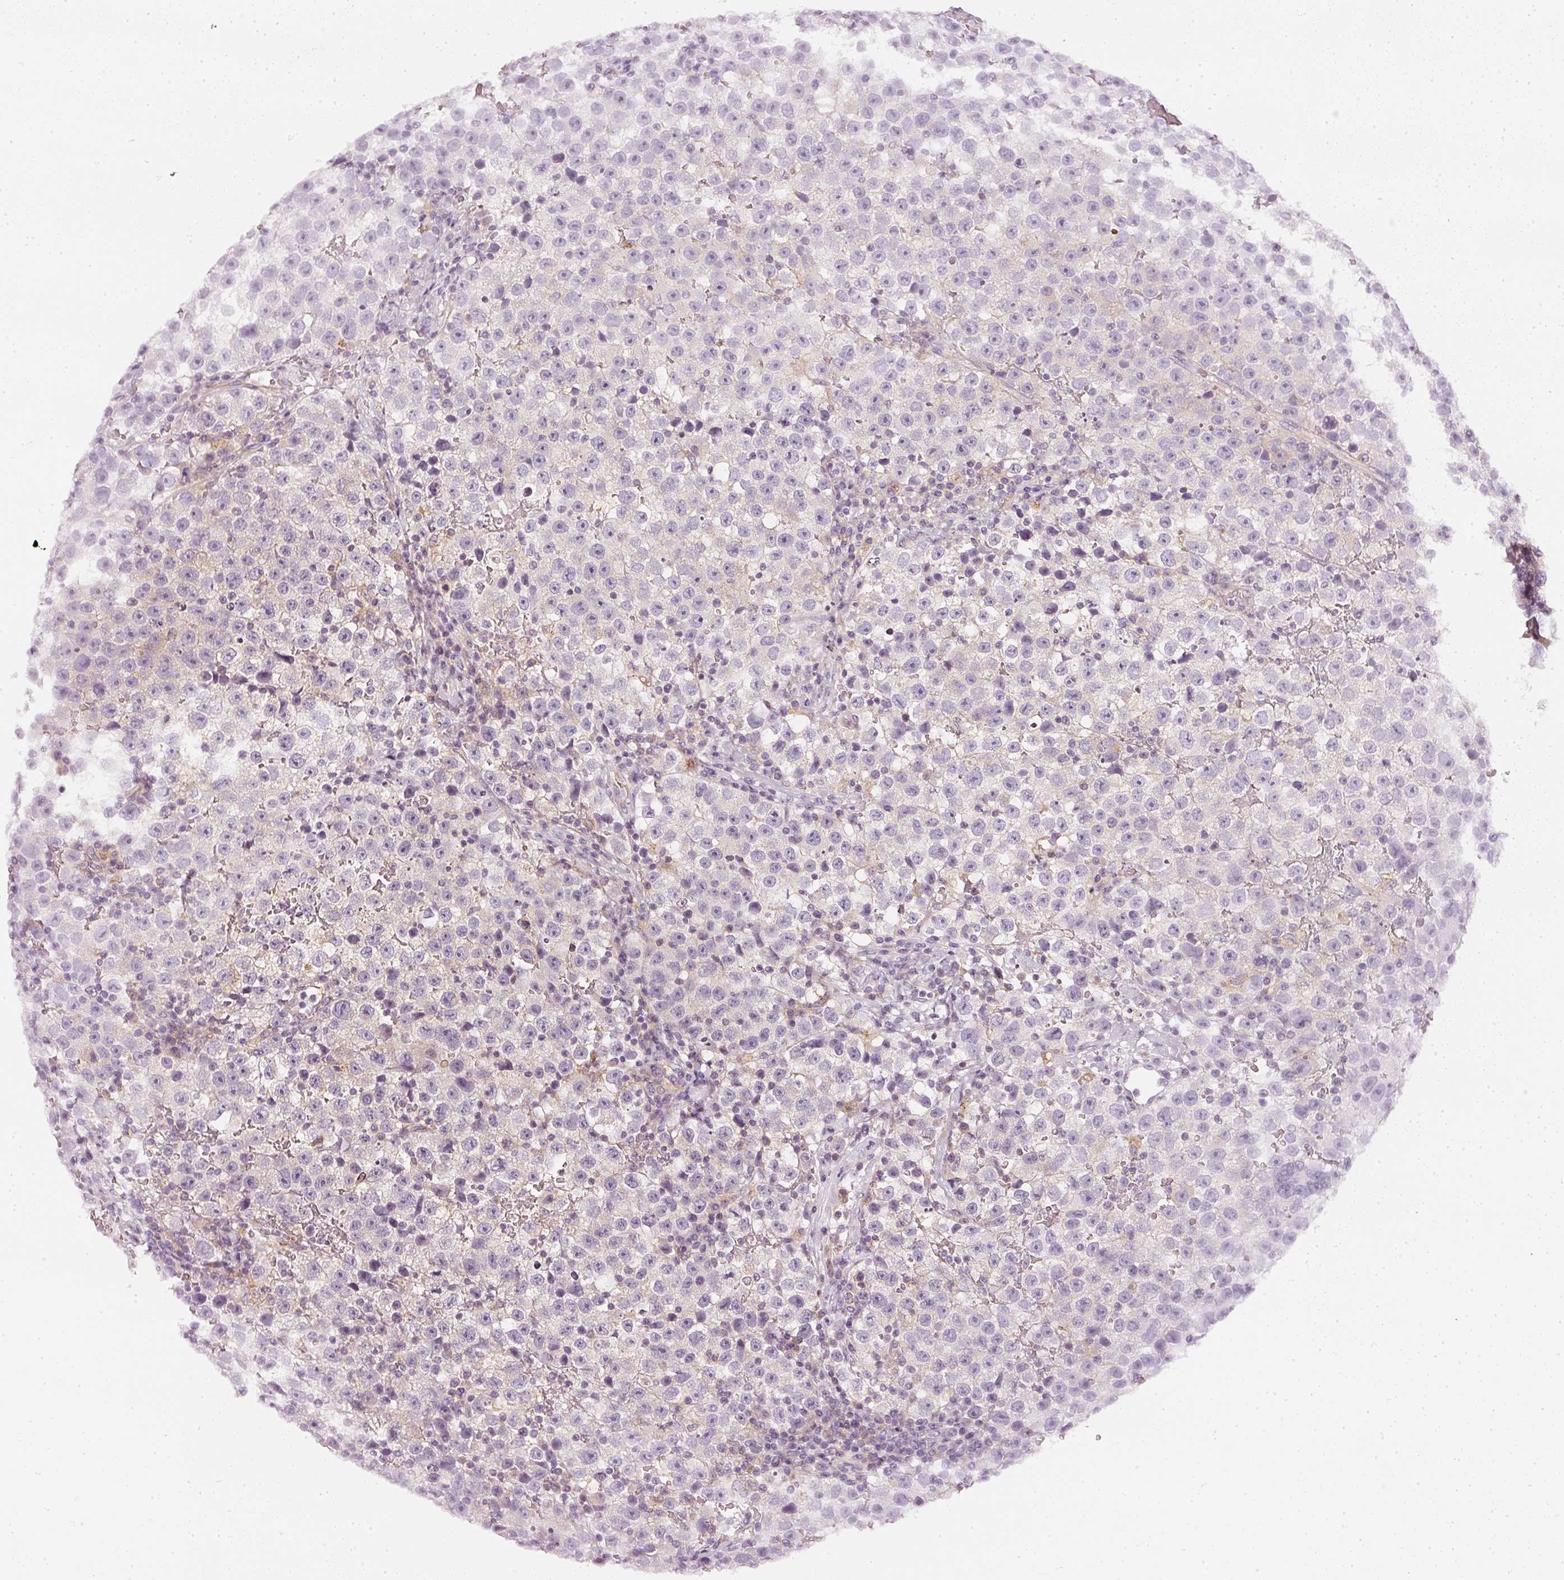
{"staining": {"intensity": "negative", "quantity": "none", "location": "none"}, "tissue": "testis cancer", "cell_type": "Tumor cells", "image_type": "cancer", "snomed": [{"axis": "morphology", "description": "Seminoma, NOS"}, {"axis": "topography", "description": "Testis"}], "caption": "Immunohistochemistry photomicrograph of seminoma (testis) stained for a protein (brown), which shows no staining in tumor cells. Nuclei are stained in blue.", "gene": "CNP", "patient": {"sex": "male", "age": 22}}